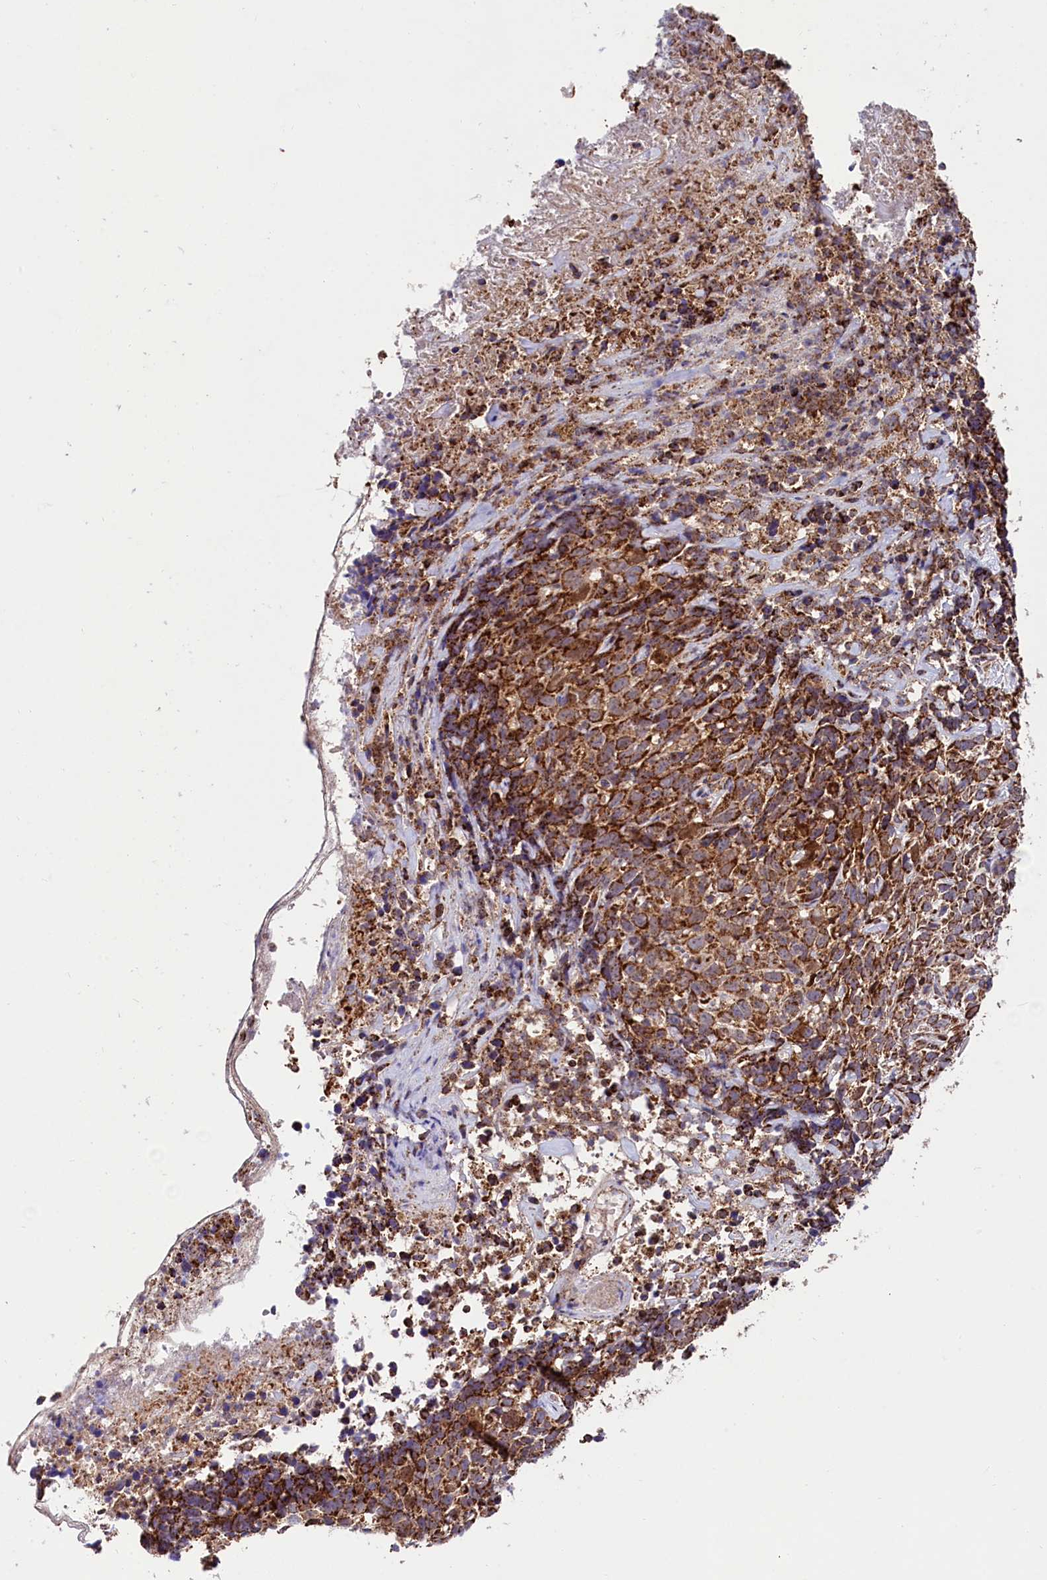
{"staining": {"intensity": "strong", "quantity": ">75%", "location": "cytoplasmic/membranous"}, "tissue": "skin cancer", "cell_type": "Tumor cells", "image_type": "cancer", "snomed": [{"axis": "morphology", "description": "Basal cell carcinoma"}, {"axis": "topography", "description": "Skin"}], "caption": "Approximately >75% of tumor cells in human skin cancer display strong cytoplasmic/membranous protein staining as visualized by brown immunohistochemical staining.", "gene": "CLYBL", "patient": {"sex": "female", "age": 84}}